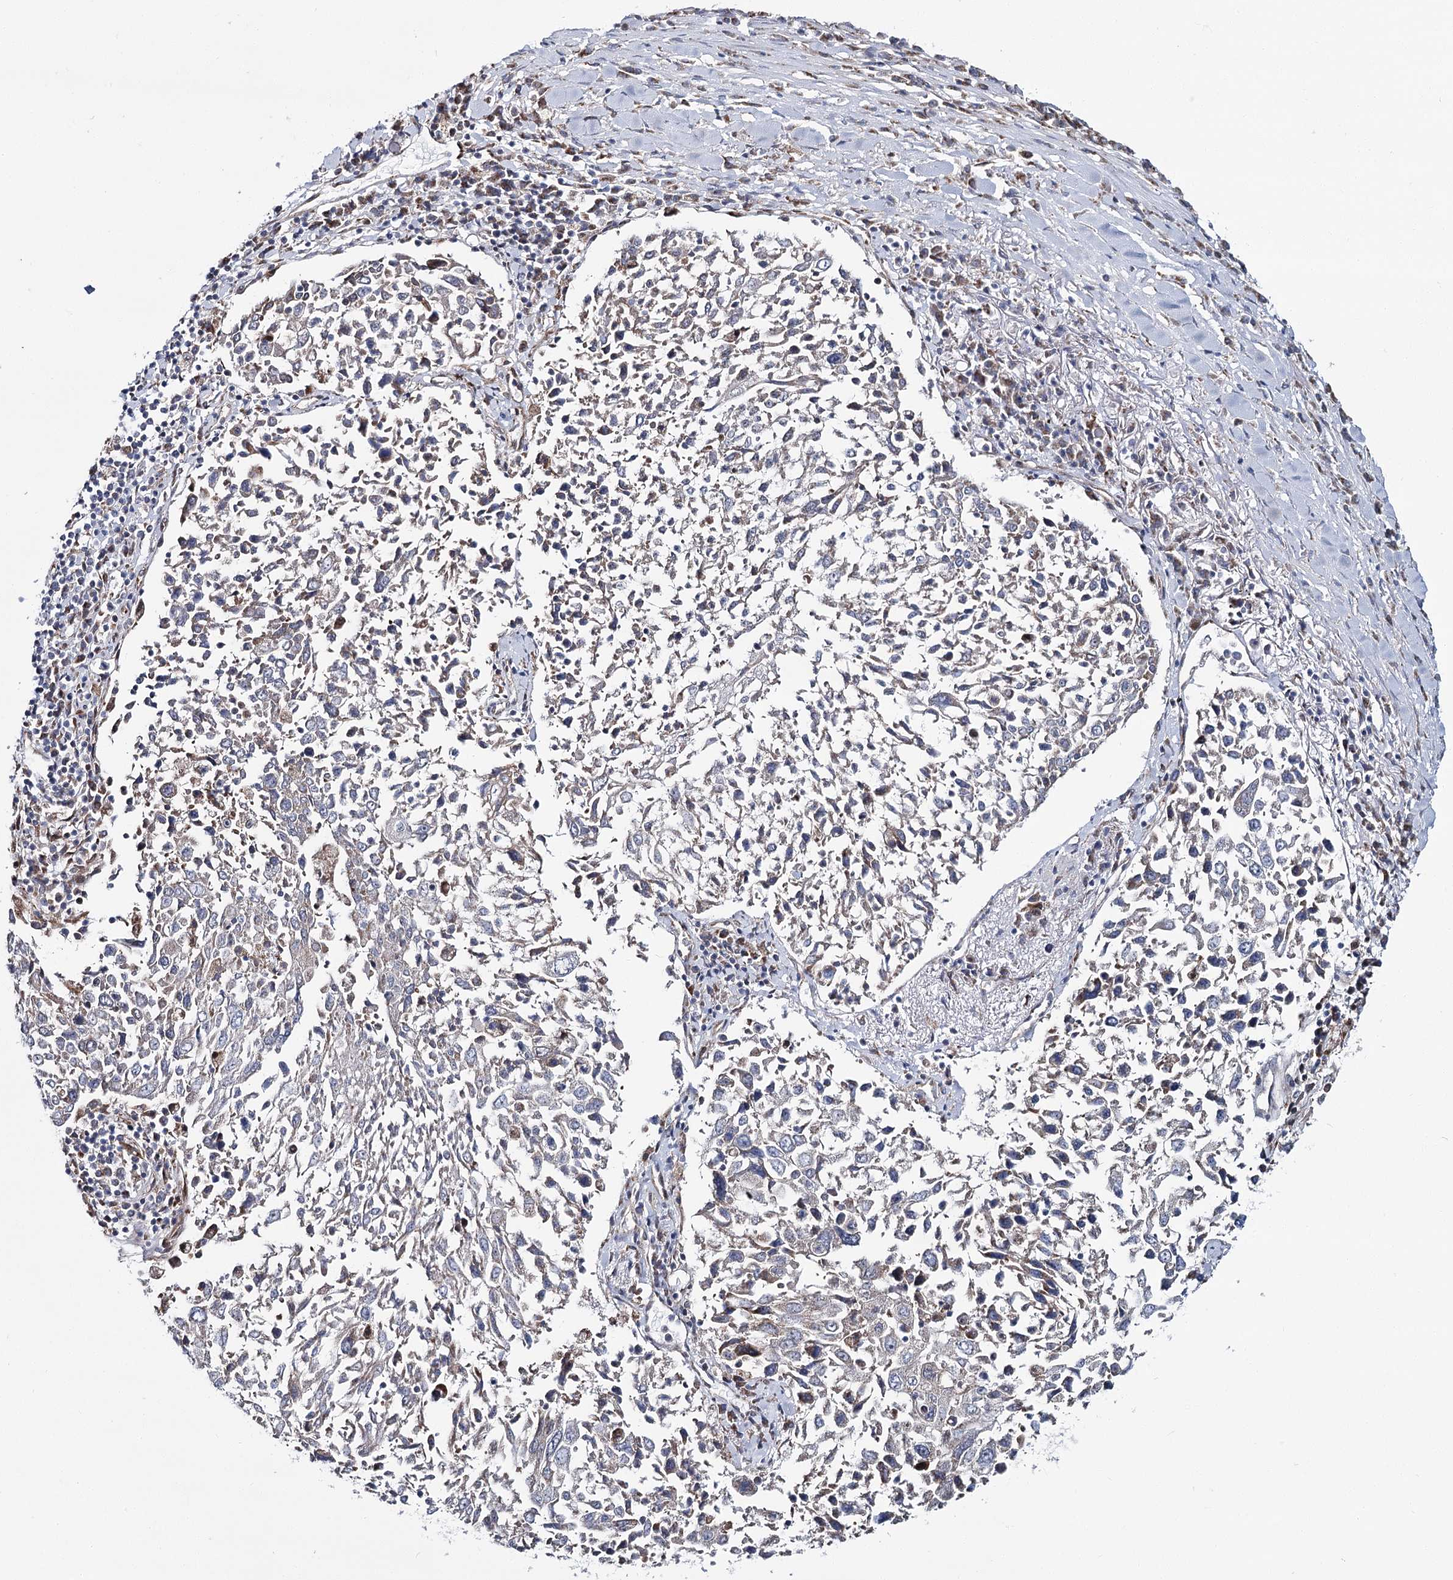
{"staining": {"intensity": "negative", "quantity": "none", "location": "none"}, "tissue": "lung cancer", "cell_type": "Tumor cells", "image_type": "cancer", "snomed": [{"axis": "morphology", "description": "Squamous cell carcinoma, NOS"}, {"axis": "topography", "description": "Lung"}], "caption": "The immunohistochemistry (IHC) micrograph has no significant positivity in tumor cells of squamous cell carcinoma (lung) tissue.", "gene": "CPLANE1", "patient": {"sex": "male", "age": 65}}